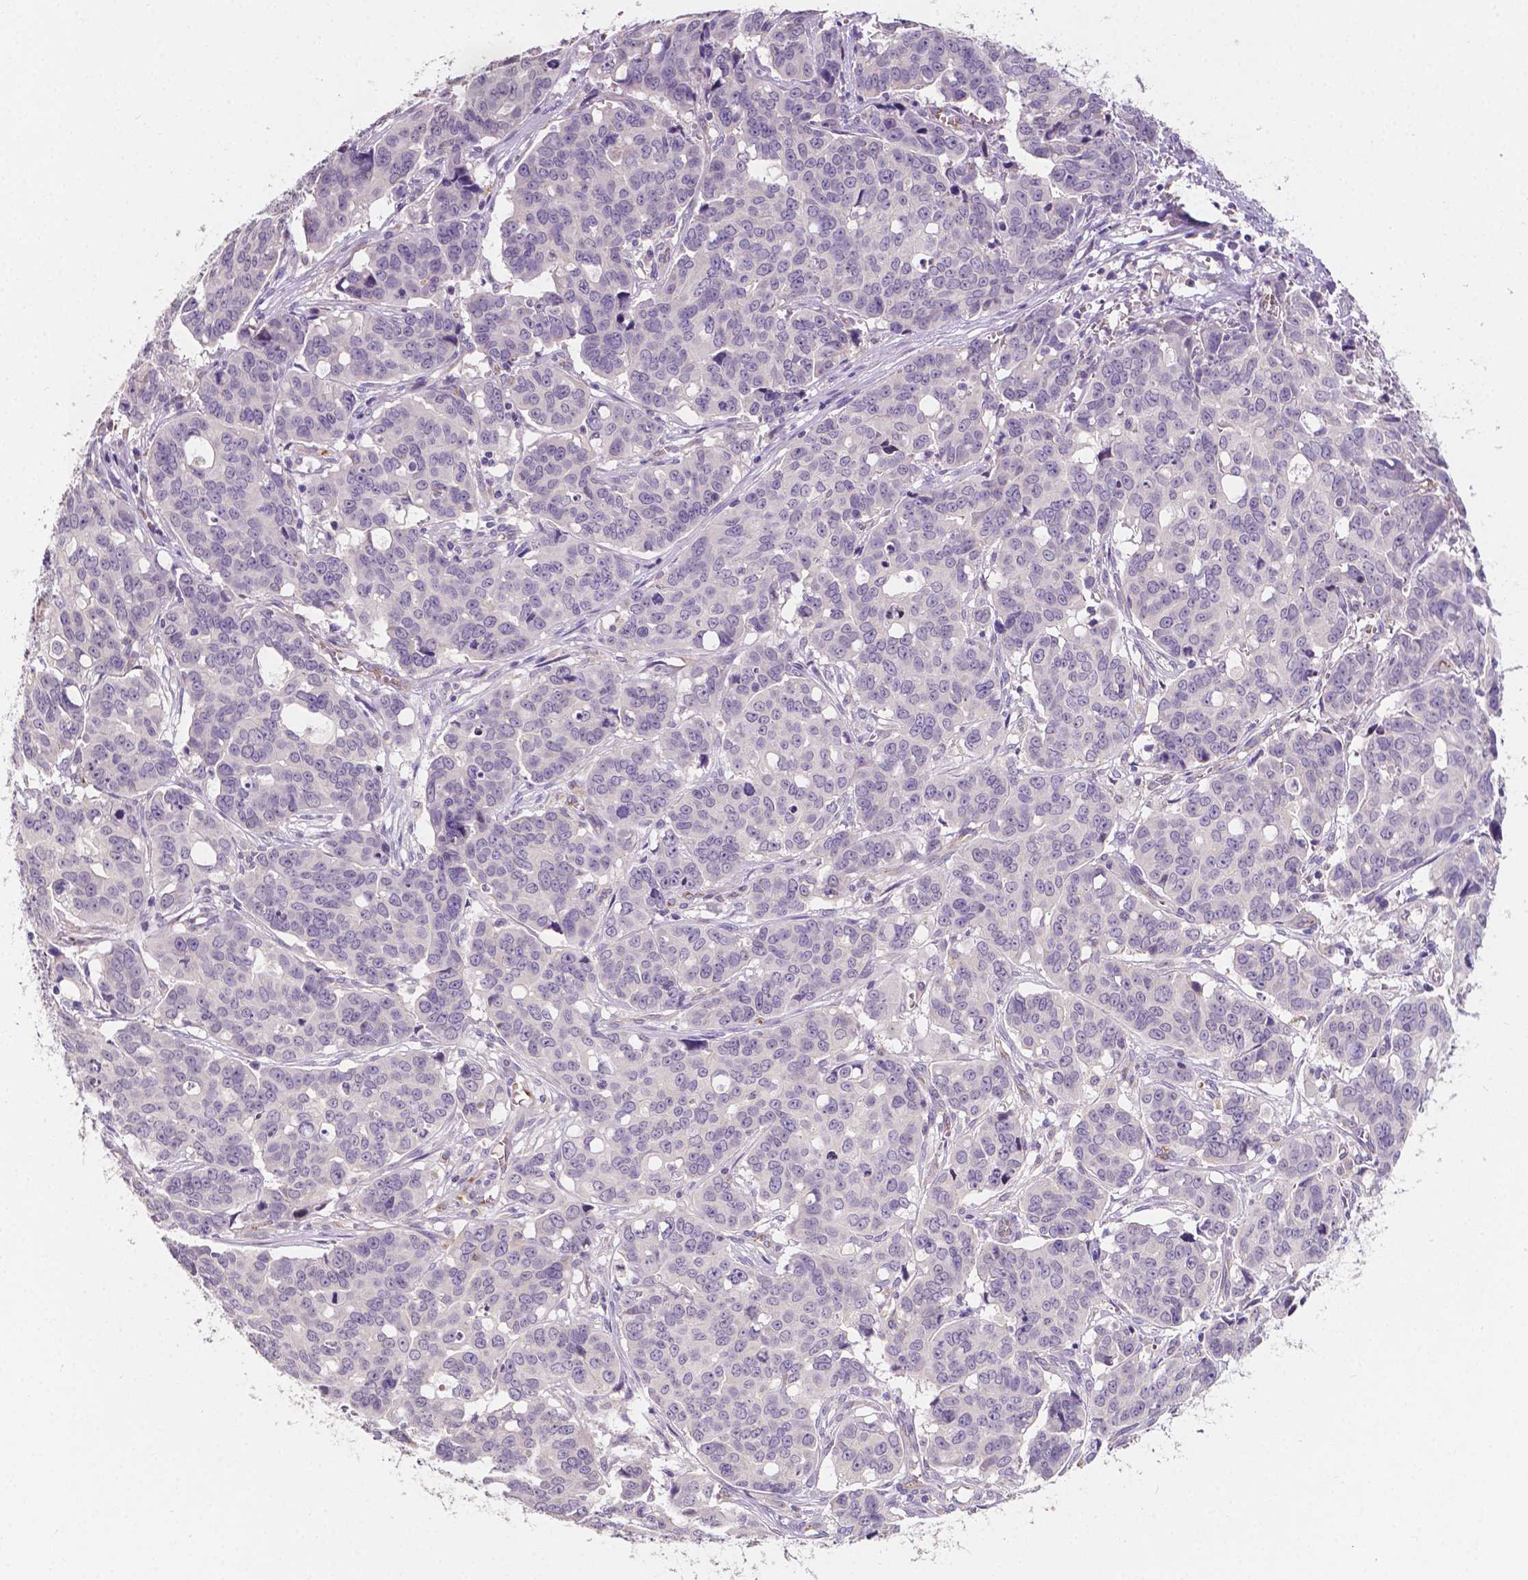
{"staining": {"intensity": "negative", "quantity": "none", "location": "none"}, "tissue": "ovarian cancer", "cell_type": "Tumor cells", "image_type": "cancer", "snomed": [{"axis": "morphology", "description": "Carcinoma, endometroid"}, {"axis": "topography", "description": "Ovary"}], "caption": "An IHC photomicrograph of ovarian cancer (endometroid carcinoma) is shown. There is no staining in tumor cells of ovarian cancer (endometroid carcinoma).", "gene": "SLC22A4", "patient": {"sex": "female", "age": 78}}